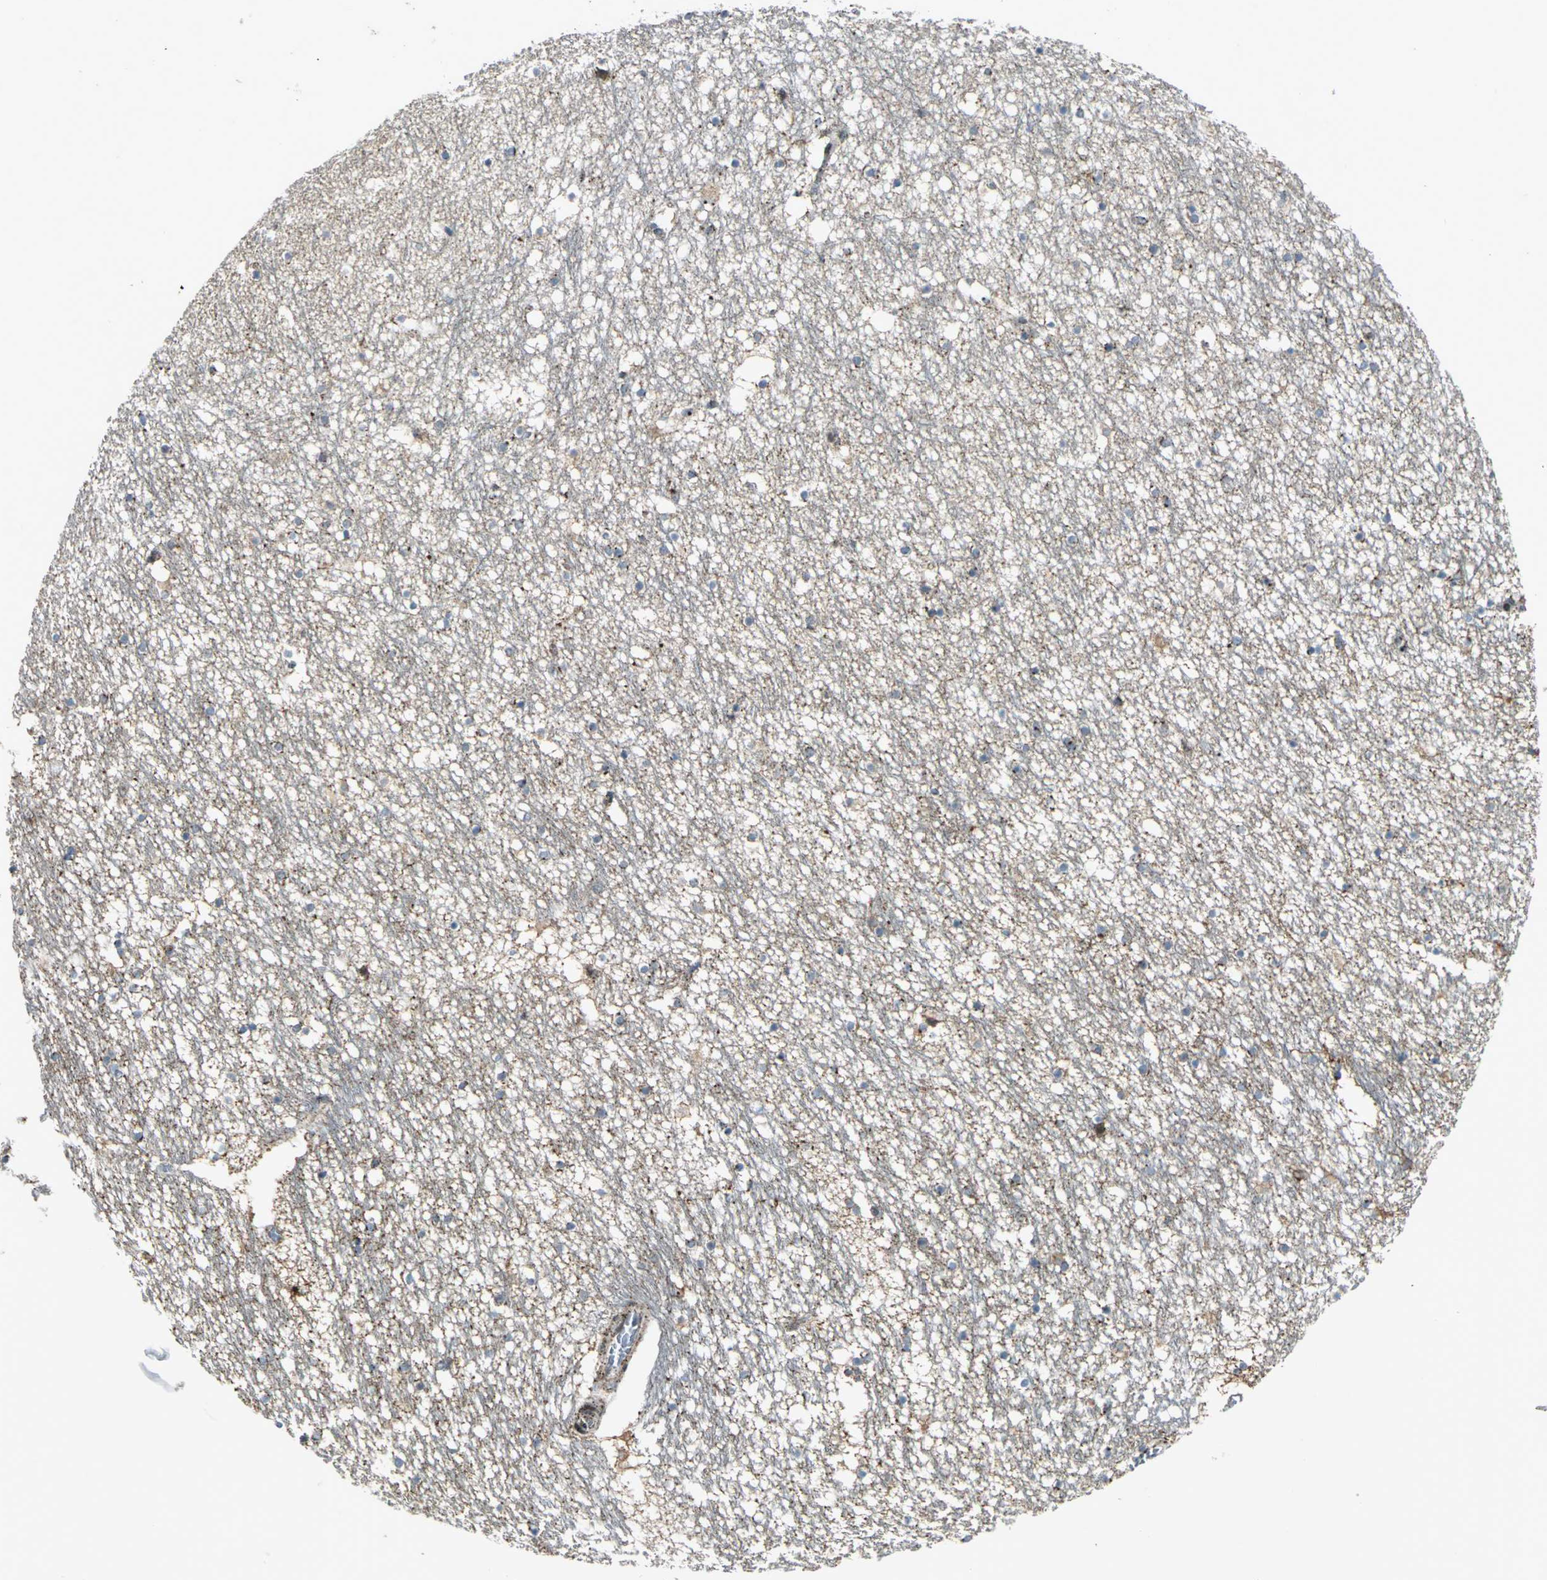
{"staining": {"intensity": "weak", "quantity": "25%-75%", "location": "cytoplasmic/membranous"}, "tissue": "hippocampus", "cell_type": "Glial cells", "image_type": "normal", "snomed": [{"axis": "morphology", "description": "Normal tissue, NOS"}, {"axis": "topography", "description": "Hippocampus"}], "caption": "Immunohistochemistry photomicrograph of benign hippocampus: human hippocampus stained using immunohistochemistry (IHC) reveals low levels of weak protein expression localized specifically in the cytoplasmic/membranous of glial cells, appearing as a cytoplasmic/membranous brown color.", "gene": "ATP6V1A", "patient": {"sex": "male", "age": 45}}